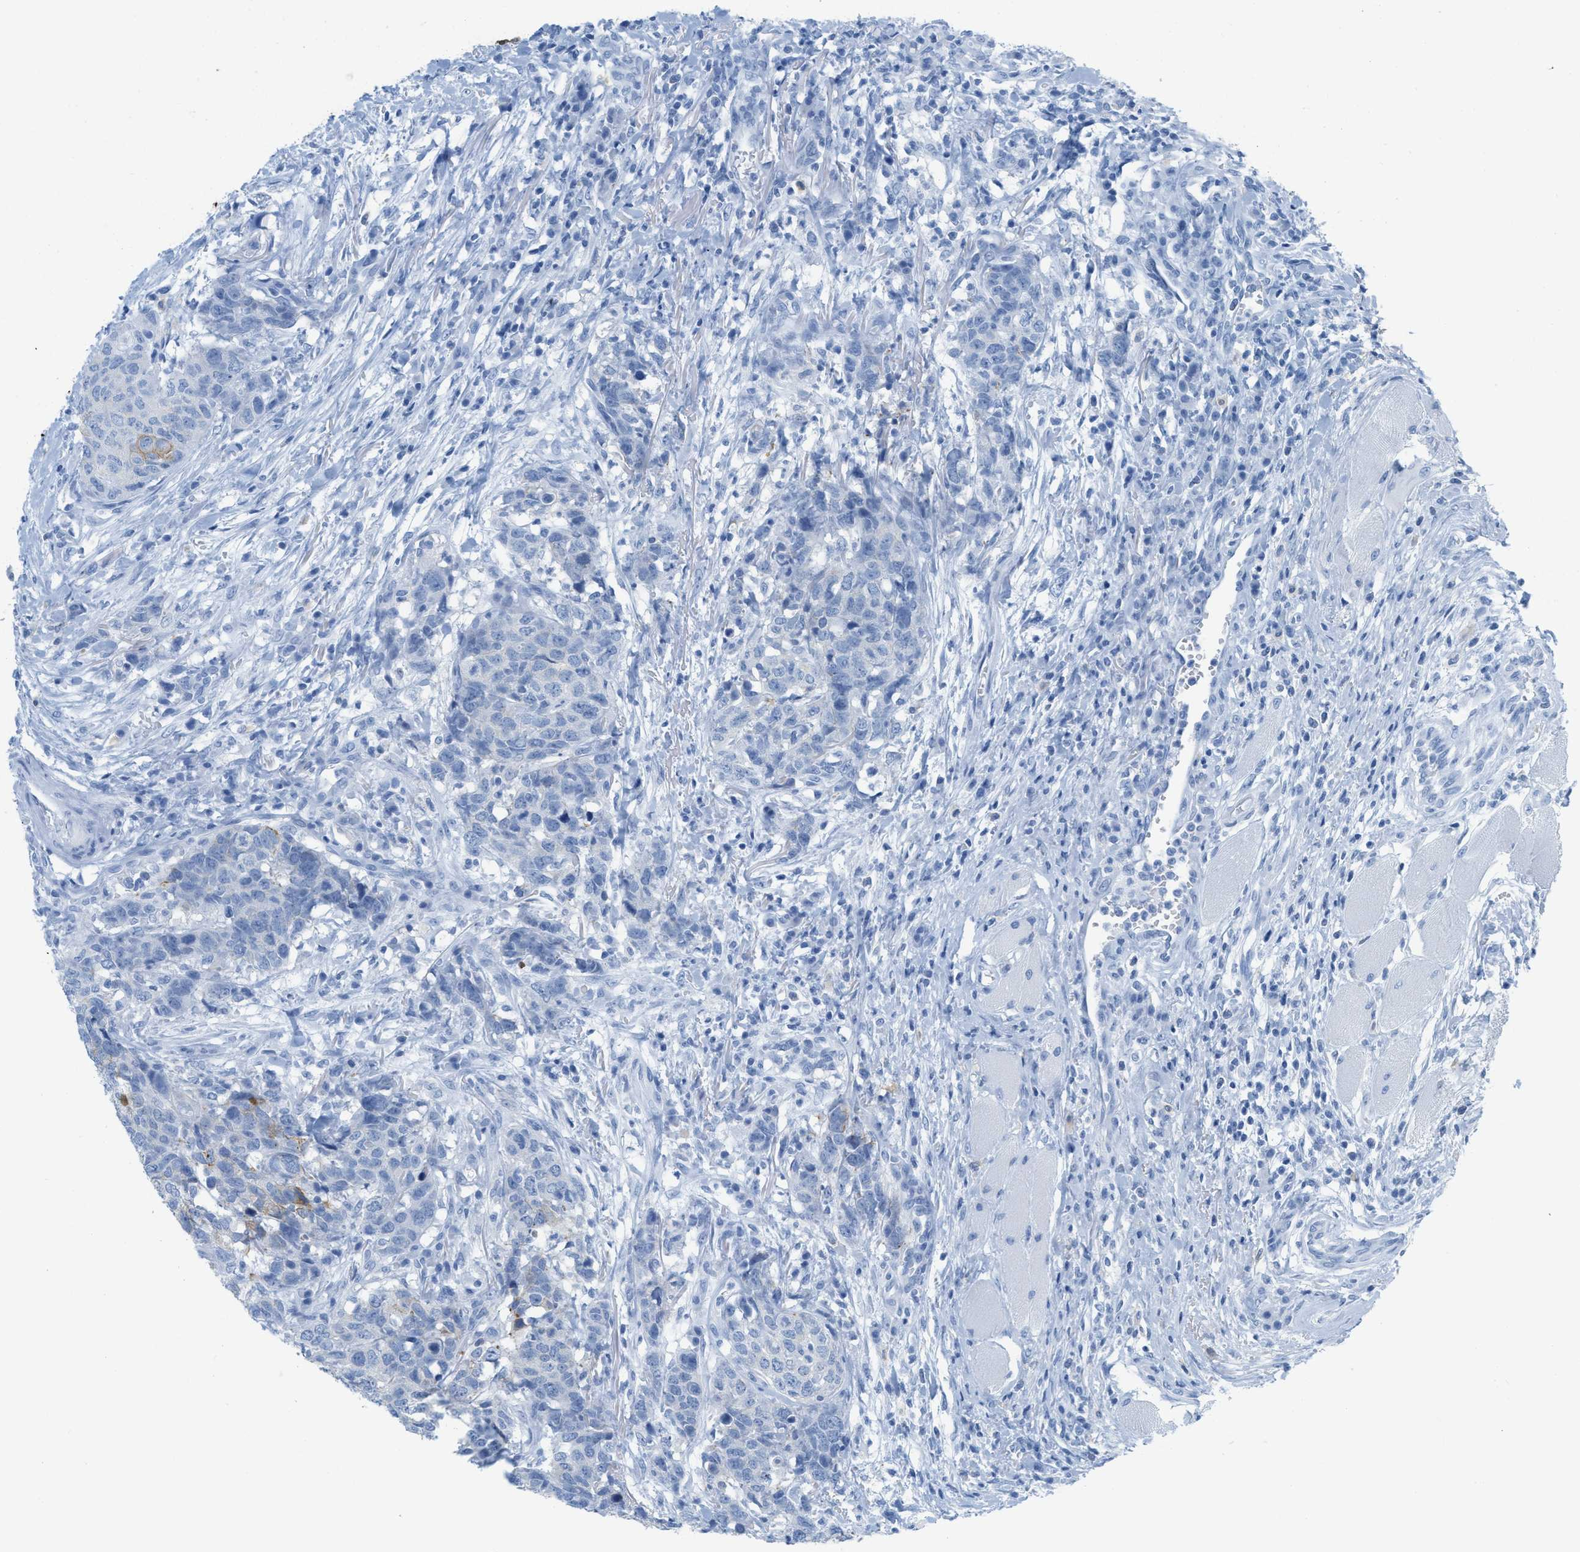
{"staining": {"intensity": "negative", "quantity": "none", "location": "none"}, "tissue": "head and neck cancer", "cell_type": "Tumor cells", "image_type": "cancer", "snomed": [{"axis": "morphology", "description": "Squamous cell carcinoma, NOS"}, {"axis": "topography", "description": "Head-Neck"}], "caption": "High magnification brightfield microscopy of squamous cell carcinoma (head and neck) stained with DAB (brown) and counterstained with hematoxylin (blue): tumor cells show no significant positivity. (Immunohistochemistry, brightfield microscopy, high magnification).", "gene": "ASGR1", "patient": {"sex": "male", "age": 66}}